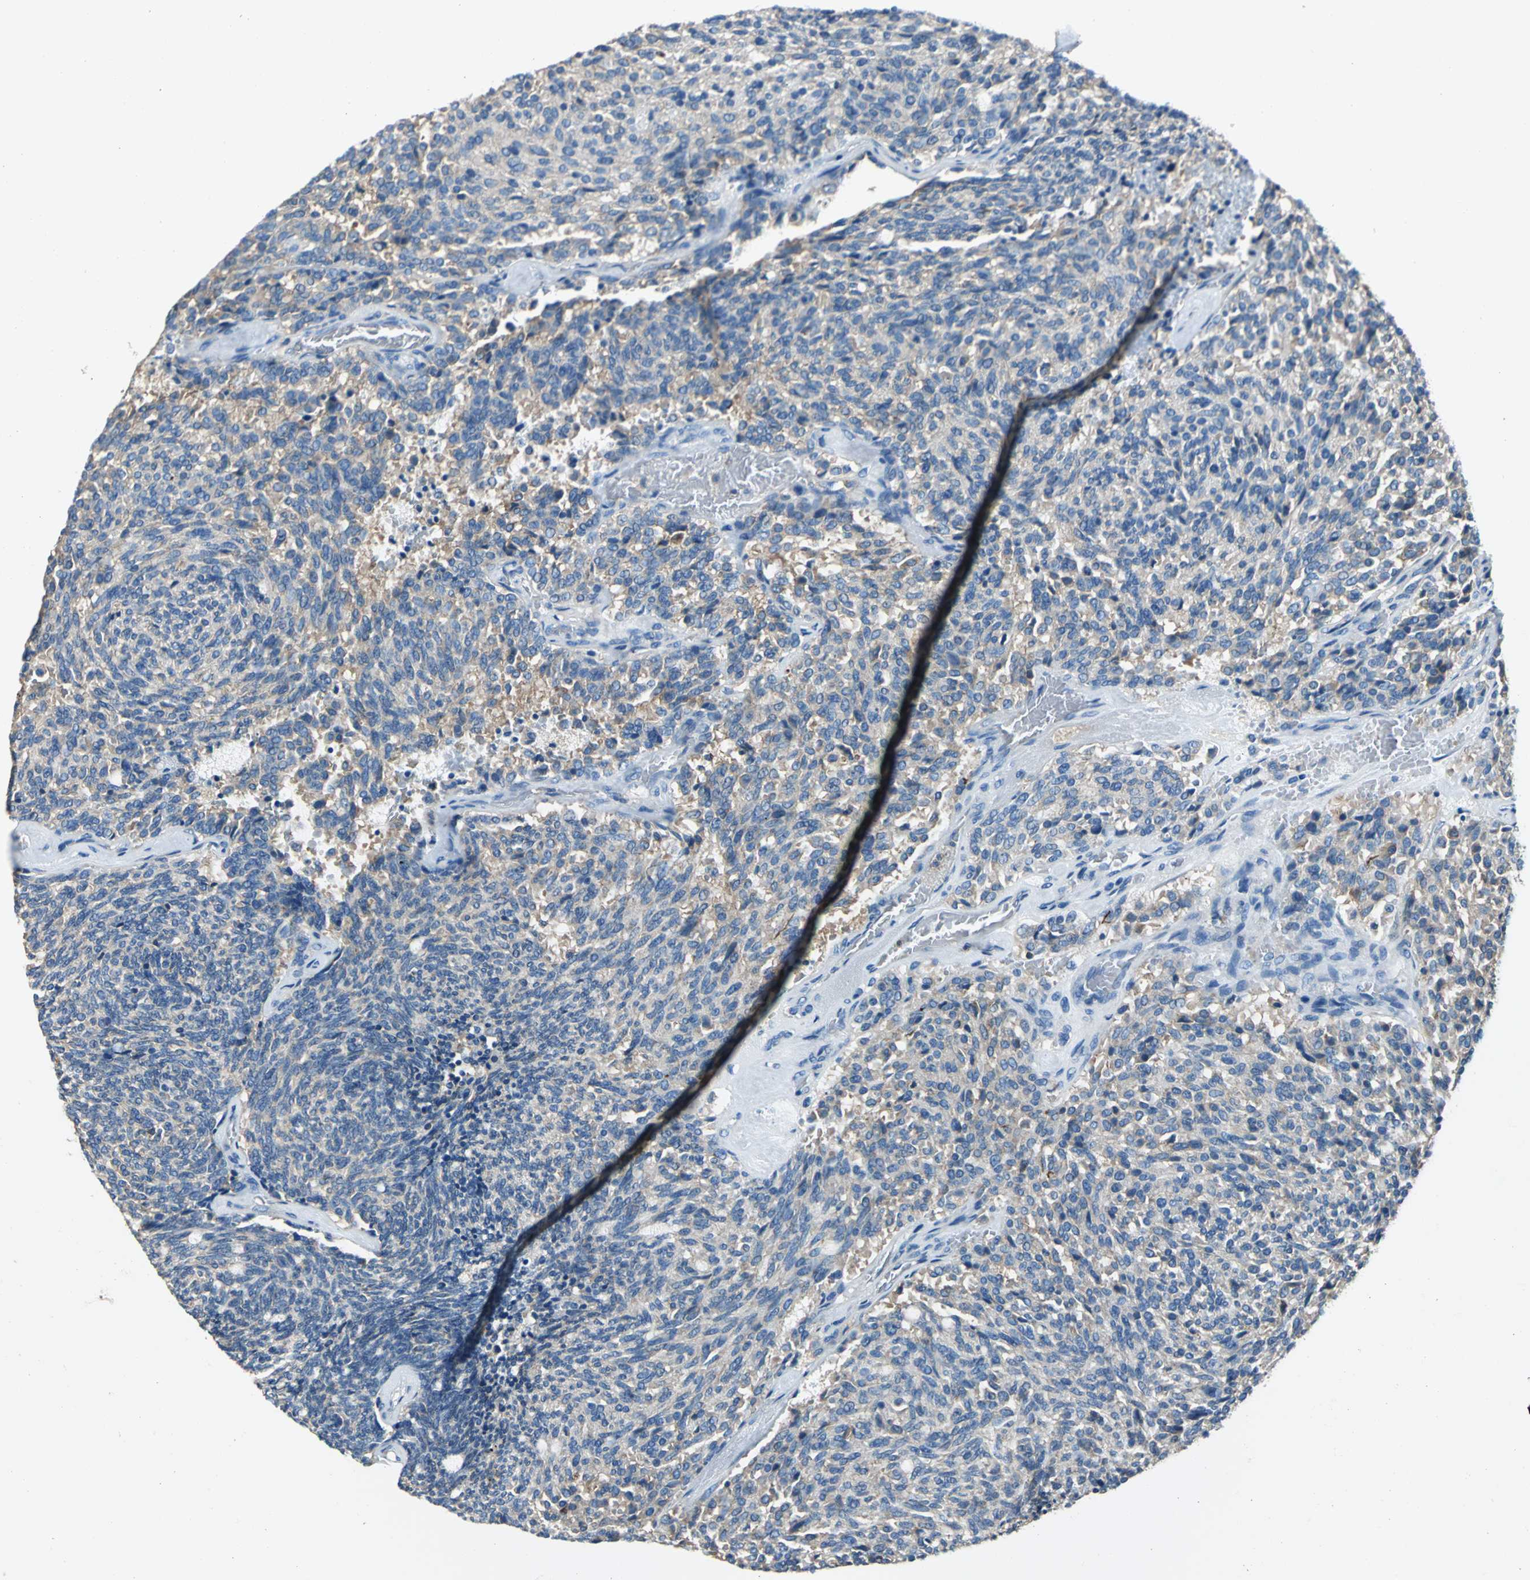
{"staining": {"intensity": "moderate", "quantity": ">75%", "location": "cytoplasmic/membranous"}, "tissue": "carcinoid", "cell_type": "Tumor cells", "image_type": "cancer", "snomed": [{"axis": "morphology", "description": "Carcinoid, malignant, NOS"}, {"axis": "topography", "description": "Pancreas"}], "caption": "Protein staining of carcinoid (malignant) tissue demonstrates moderate cytoplasmic/membranous staining in approximately >75% of tumor cells. The staining was performed using DAB to visualize the protein expression in brown, while the nuclei were stained in blue with hematoxylin (Magnification: 20x).", "gene": "SEPTIN6", "patient": {"sex": "female", "age": 54}}